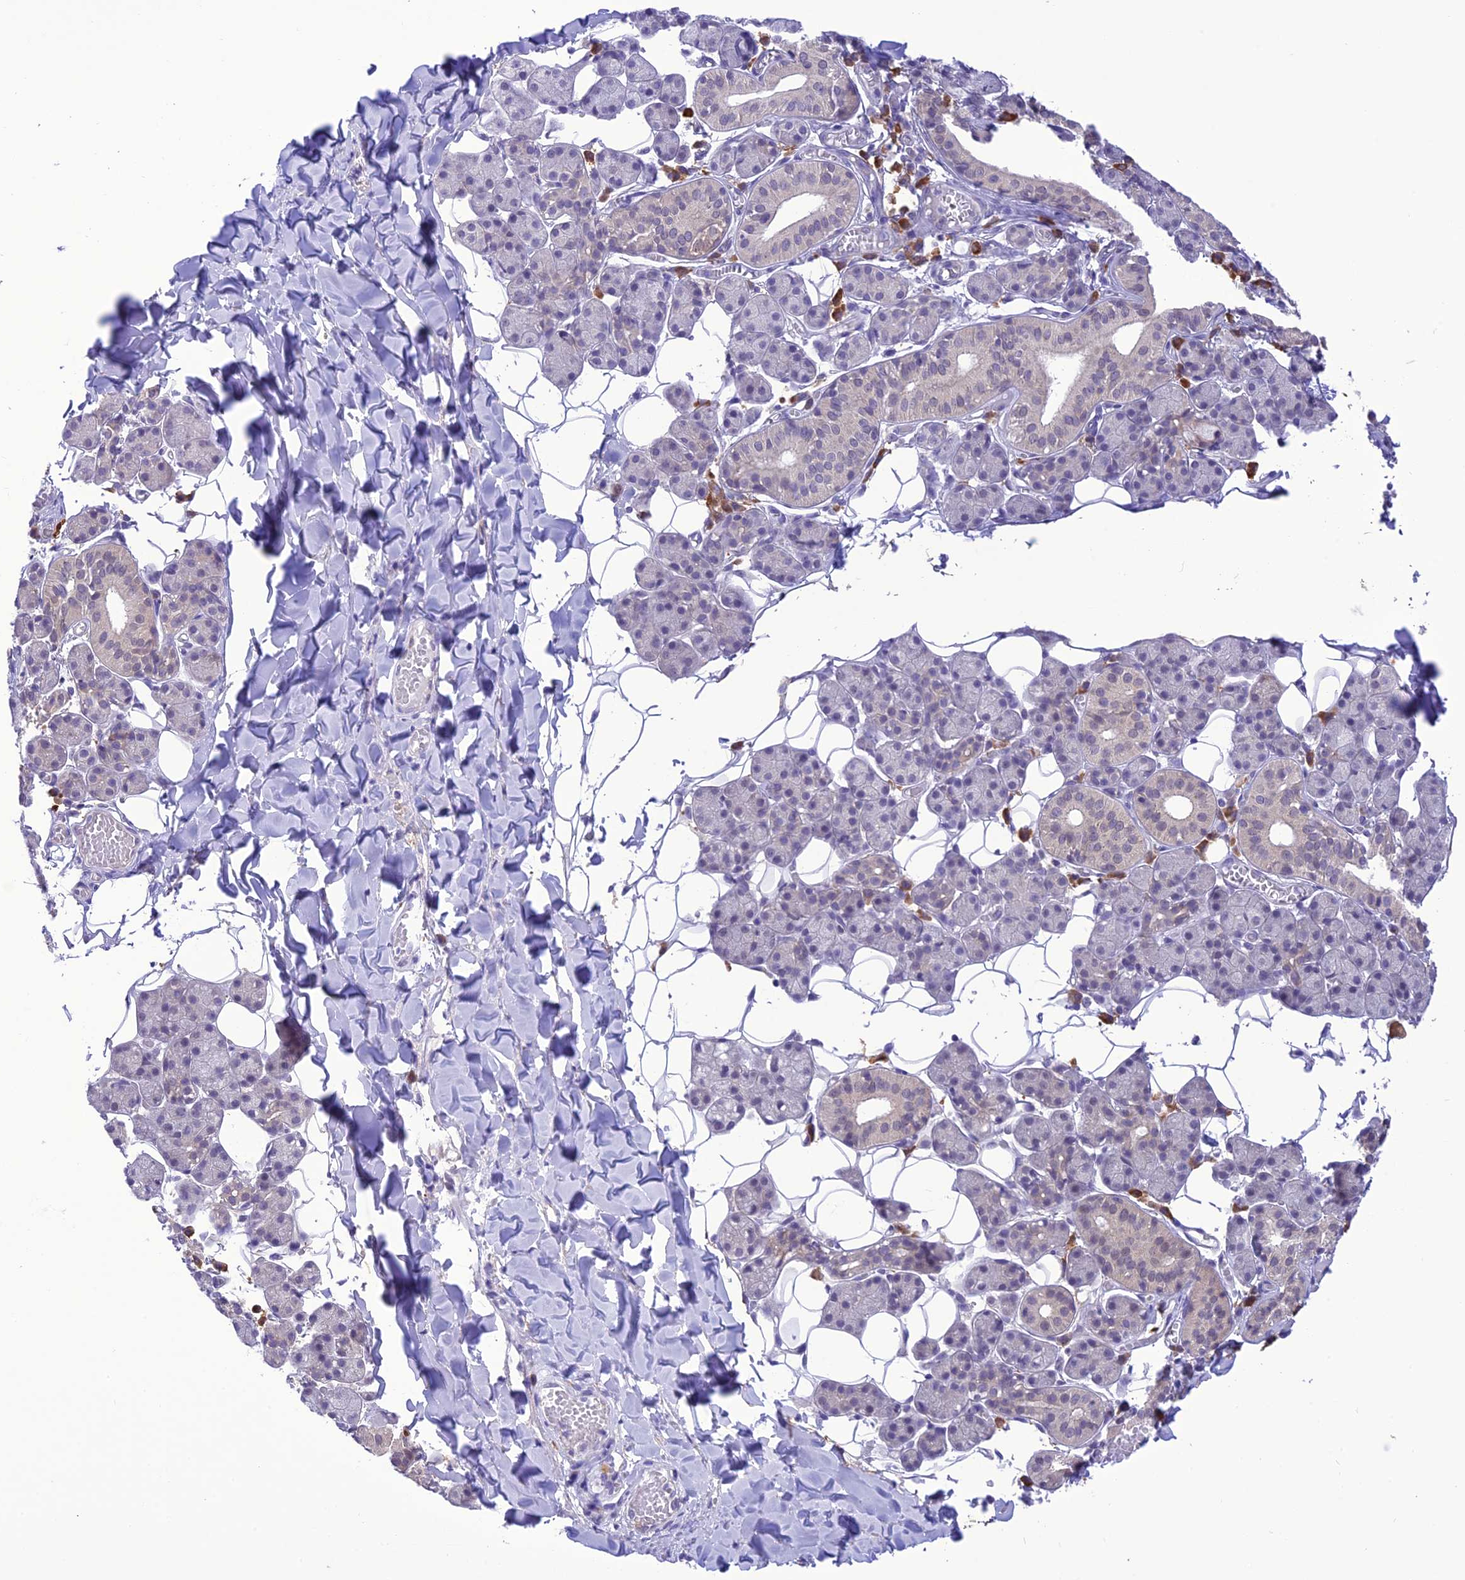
{"staining": {"intensity": "negative", "quantity": "none", "location": "none"}, "tissue": "salivary gland", "cell_type": "Glandular cells", "image_type": "normal", "snomed": [{"axis": "morphology", "description": "Normal tissue, NOS"}, {"axis": "topography", "description": "Salivary gland"}], "caption": "Histopathology image shows no significant protein staining in glandular cells of normal salivary gland. (DAB (3,3'-diaminobenzidine) IHC visualized using brightfield microscopy, high magnification).", "gene": "RNF126", "patient": {"sex": "female", "age": 33}}